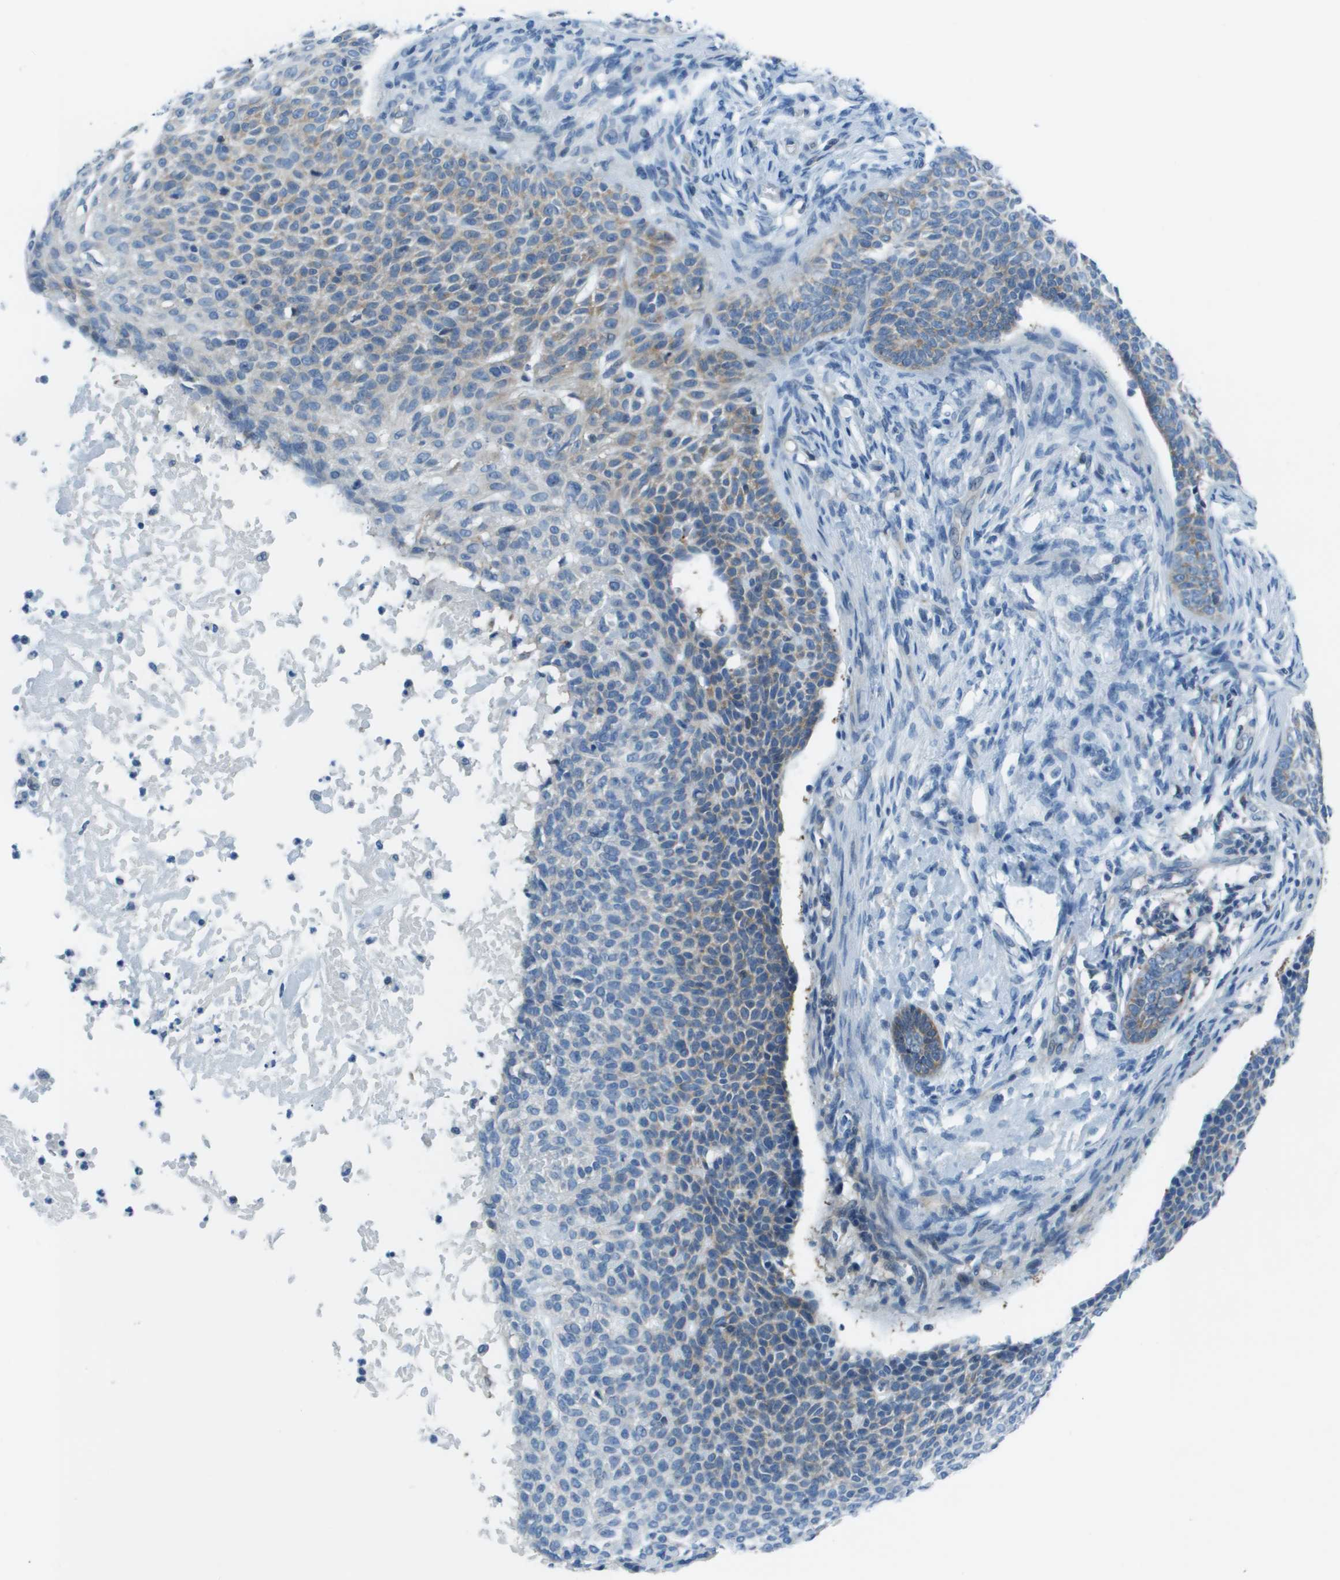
{"staining": {"intensity": "weak", "quantity": "<25%", "location": "cytoplasmic/membranous"}, "tissue": "skin cancer", "cell_type": "Tumor cells", "image_type": "cancer", "snomed": [{"axis": "morphology", "description": "Normal tissue, NOS"}, {"axis": "morphology", "description": "Basal cell carcinoma"}, {"axis": "topography", "description": "Skin"}], "caption": "Immunohistochemistry of human skin cancer (basal cell carcinoma) shows no expression in tumor cells.", "gene": "STIP1", "patient": {"sex": "male", "age": 87}}